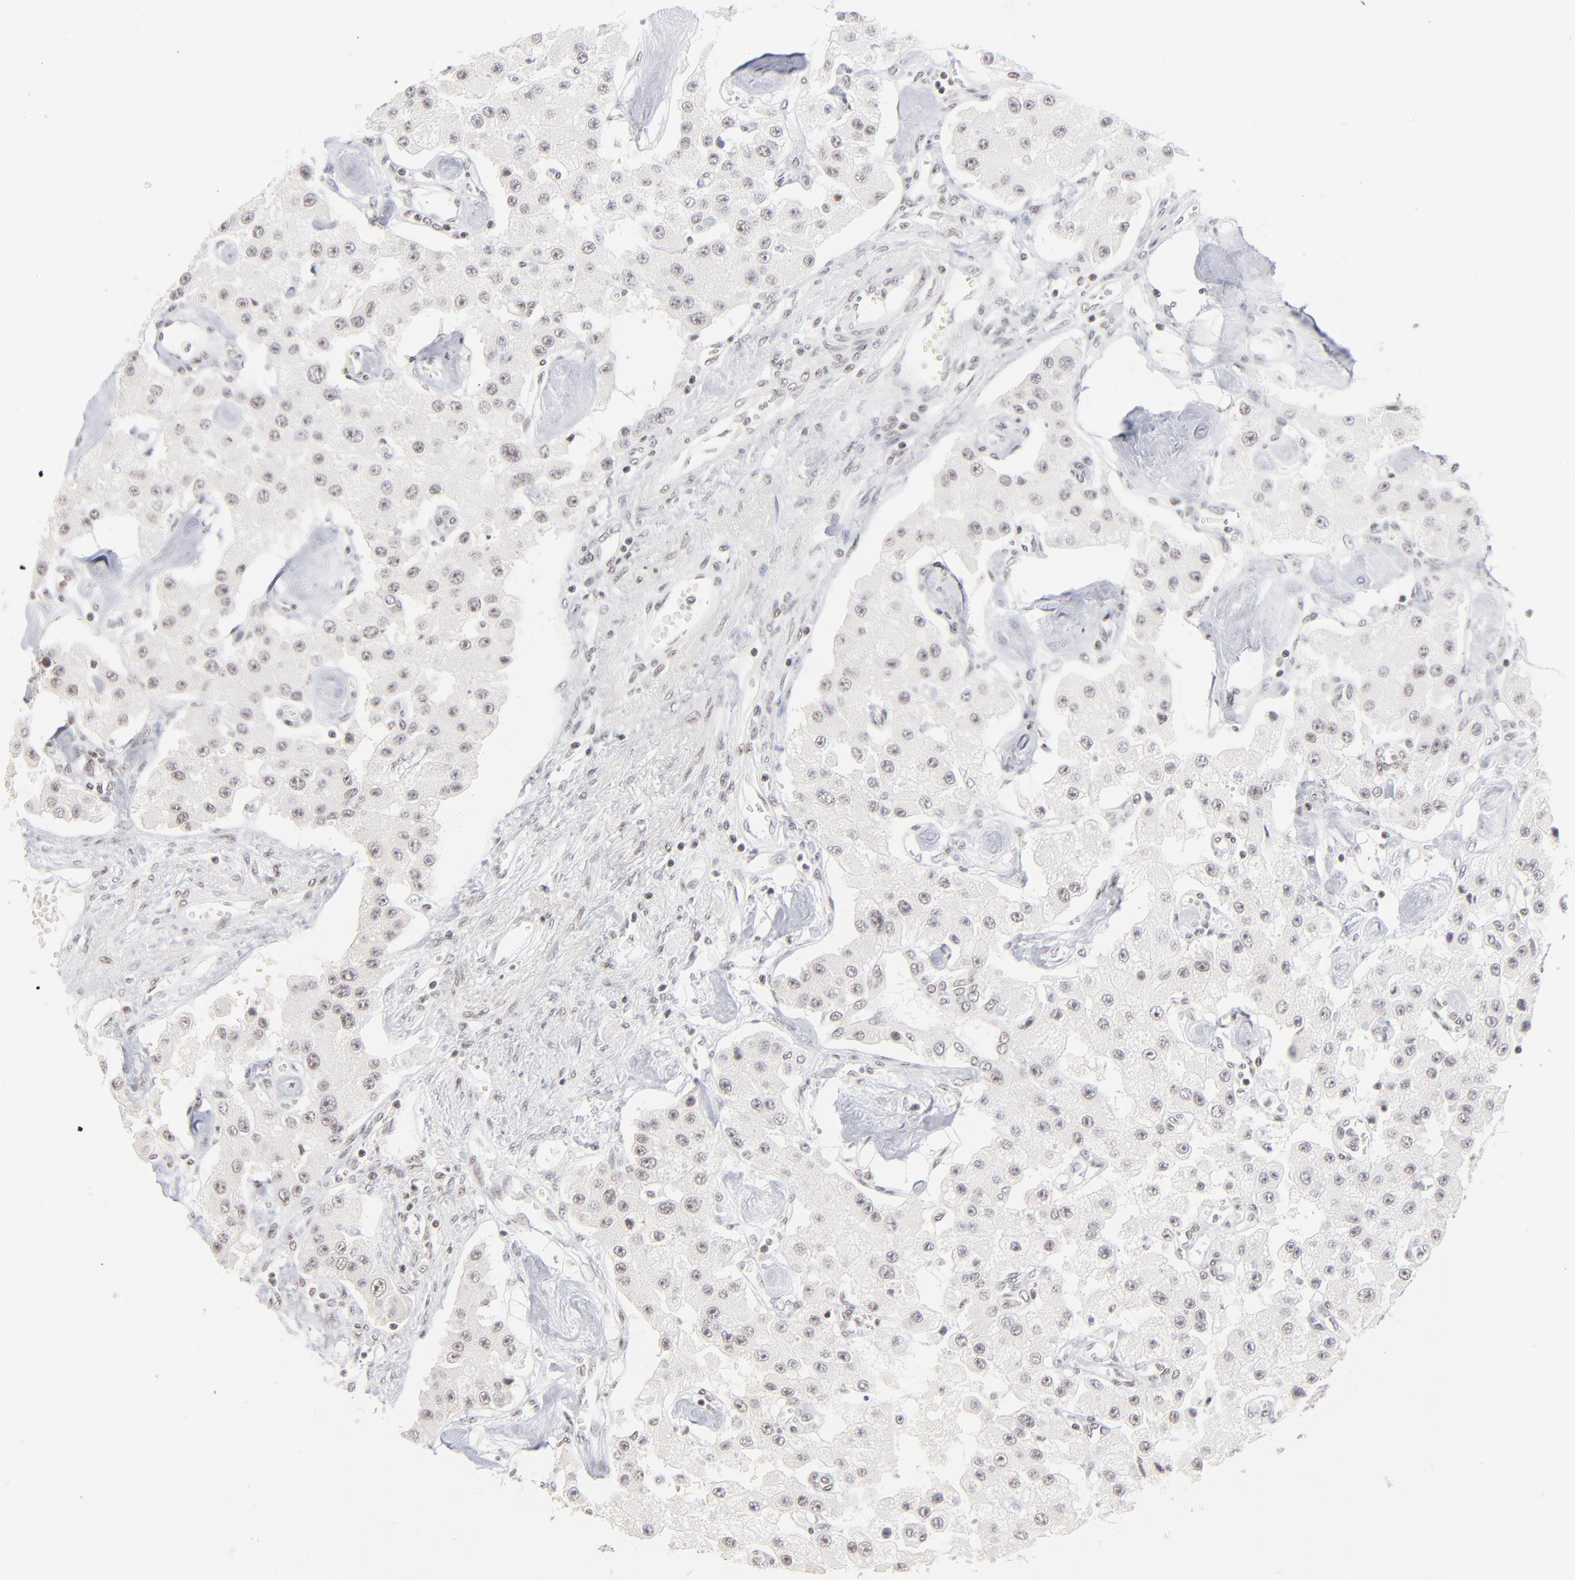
{"staining": {"intensity": "negative", "quantity": "none", "location": "none"}, "tissue": "carcinoid", "cell_type": "Tumor cells", "image_type": "cancer", "snomed": [{"axis": "morphology", "description": "Carcinoid, malignant, NOS"}, {"axis": "topography", "description": "Pancreas"}], "caption": "Immunohistochemistry micrograph of neoplastic tissue: human carcinoid (malignant) stained with DAB (3,3'-diaminobenzidine) displays no significant protein positivity in tumor cells. Nuclei are stained in blue.", "gene": "ZNF143", "patient": {"sex": "male", "age": 41}}